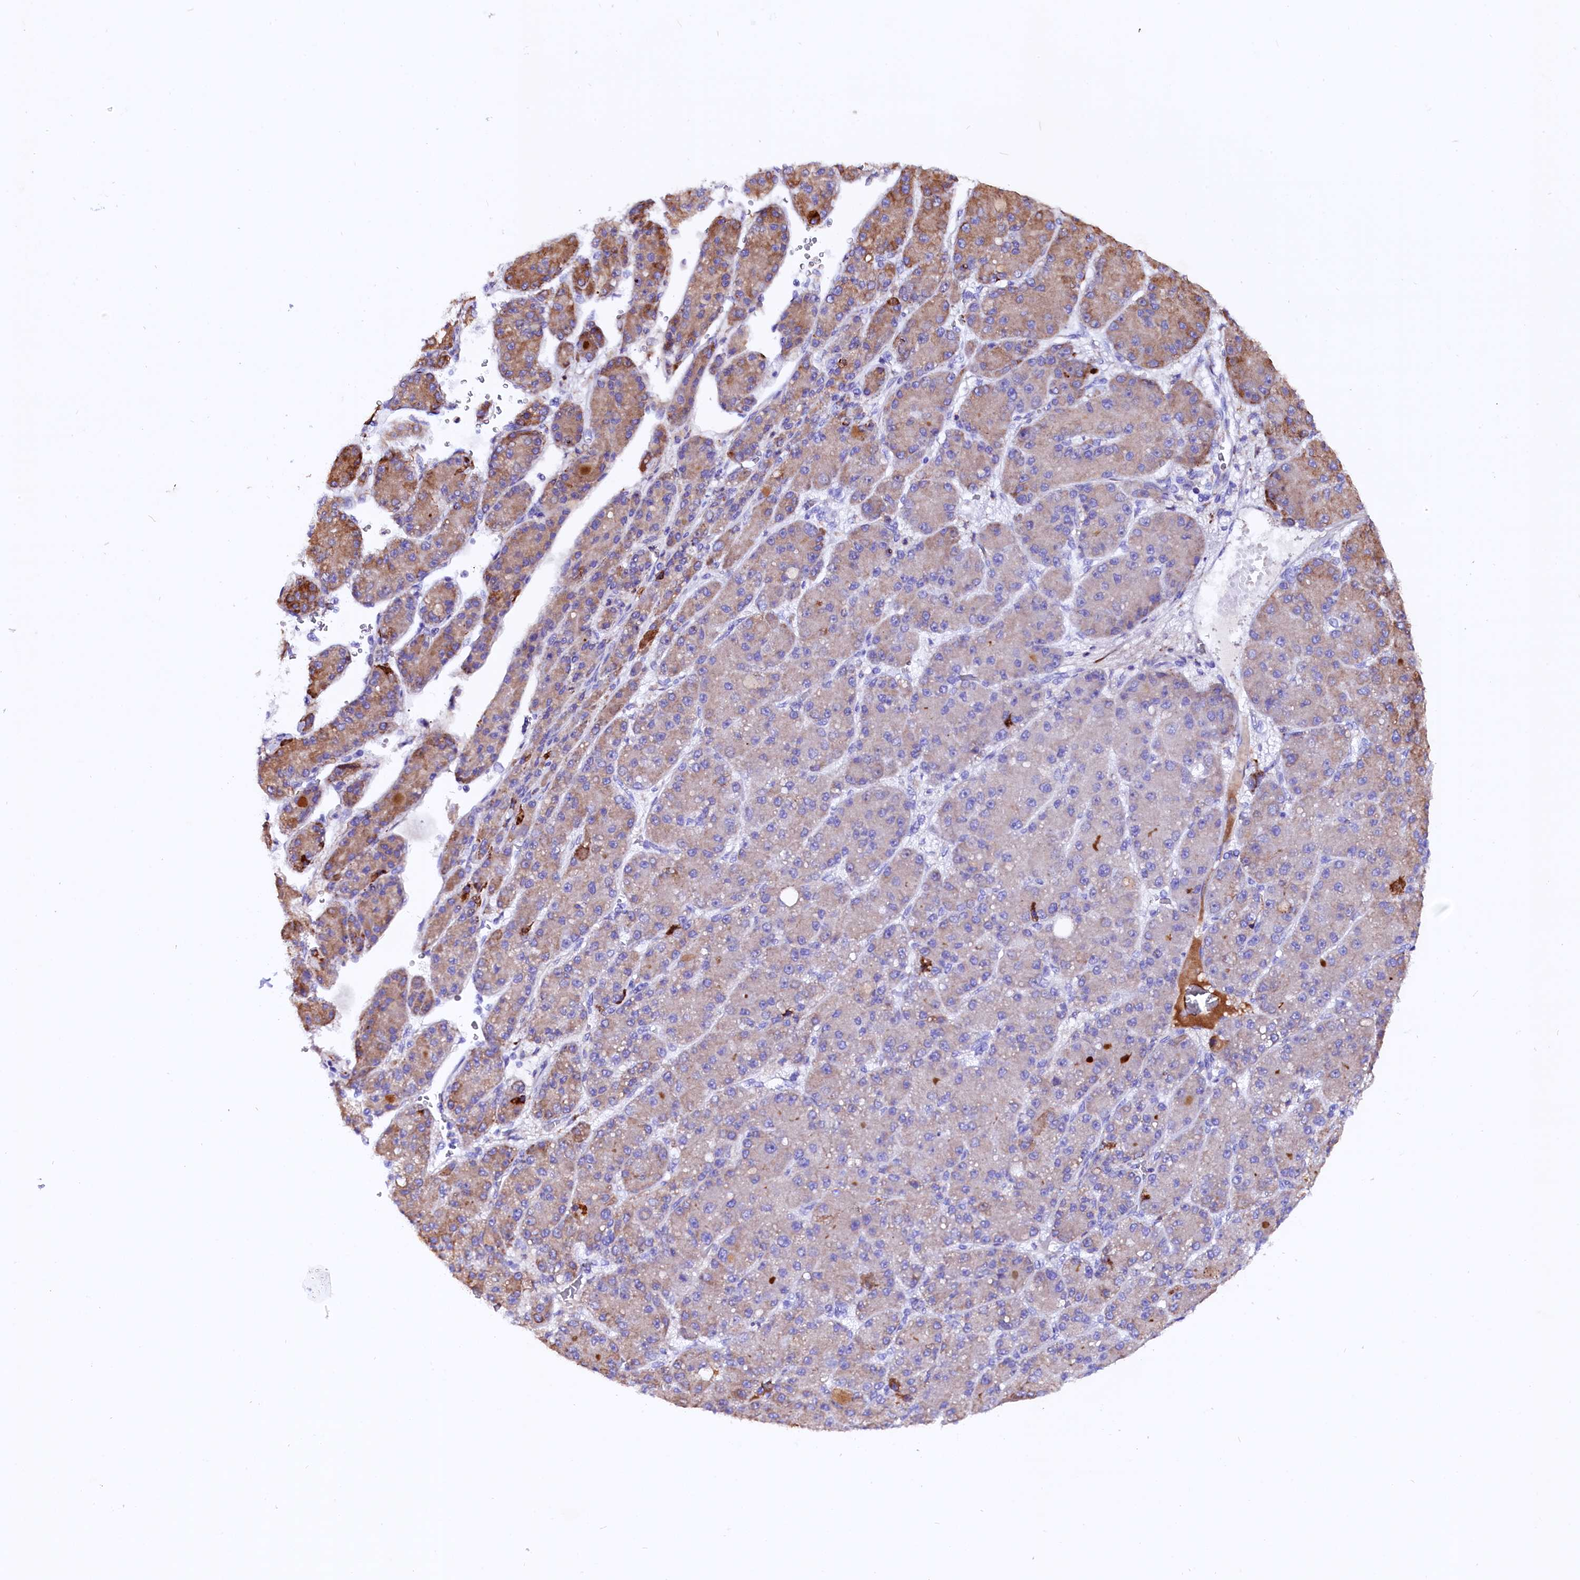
{"staining": {"intensity": "weak", "quantity": "<25%", "location": "cytoplasmic/membranous"}, "tissue": "liver cancer", "cell_type": "Tumor cells", "image_type": "cancer", "snomed": [{"axis": "morphology", "description": "Carcinoma, Hepatocellular, NOS"}, {"axis": "topography", "description": "Liver"}], "caption": "Human hepatocellular carcinoma (liver) stained for a protein using immunohistochemistry (IHC) demonstrates no positivity in tumor cells.", "gene": "CMTR2", "patient": {"sex": "male", "age": 67}}